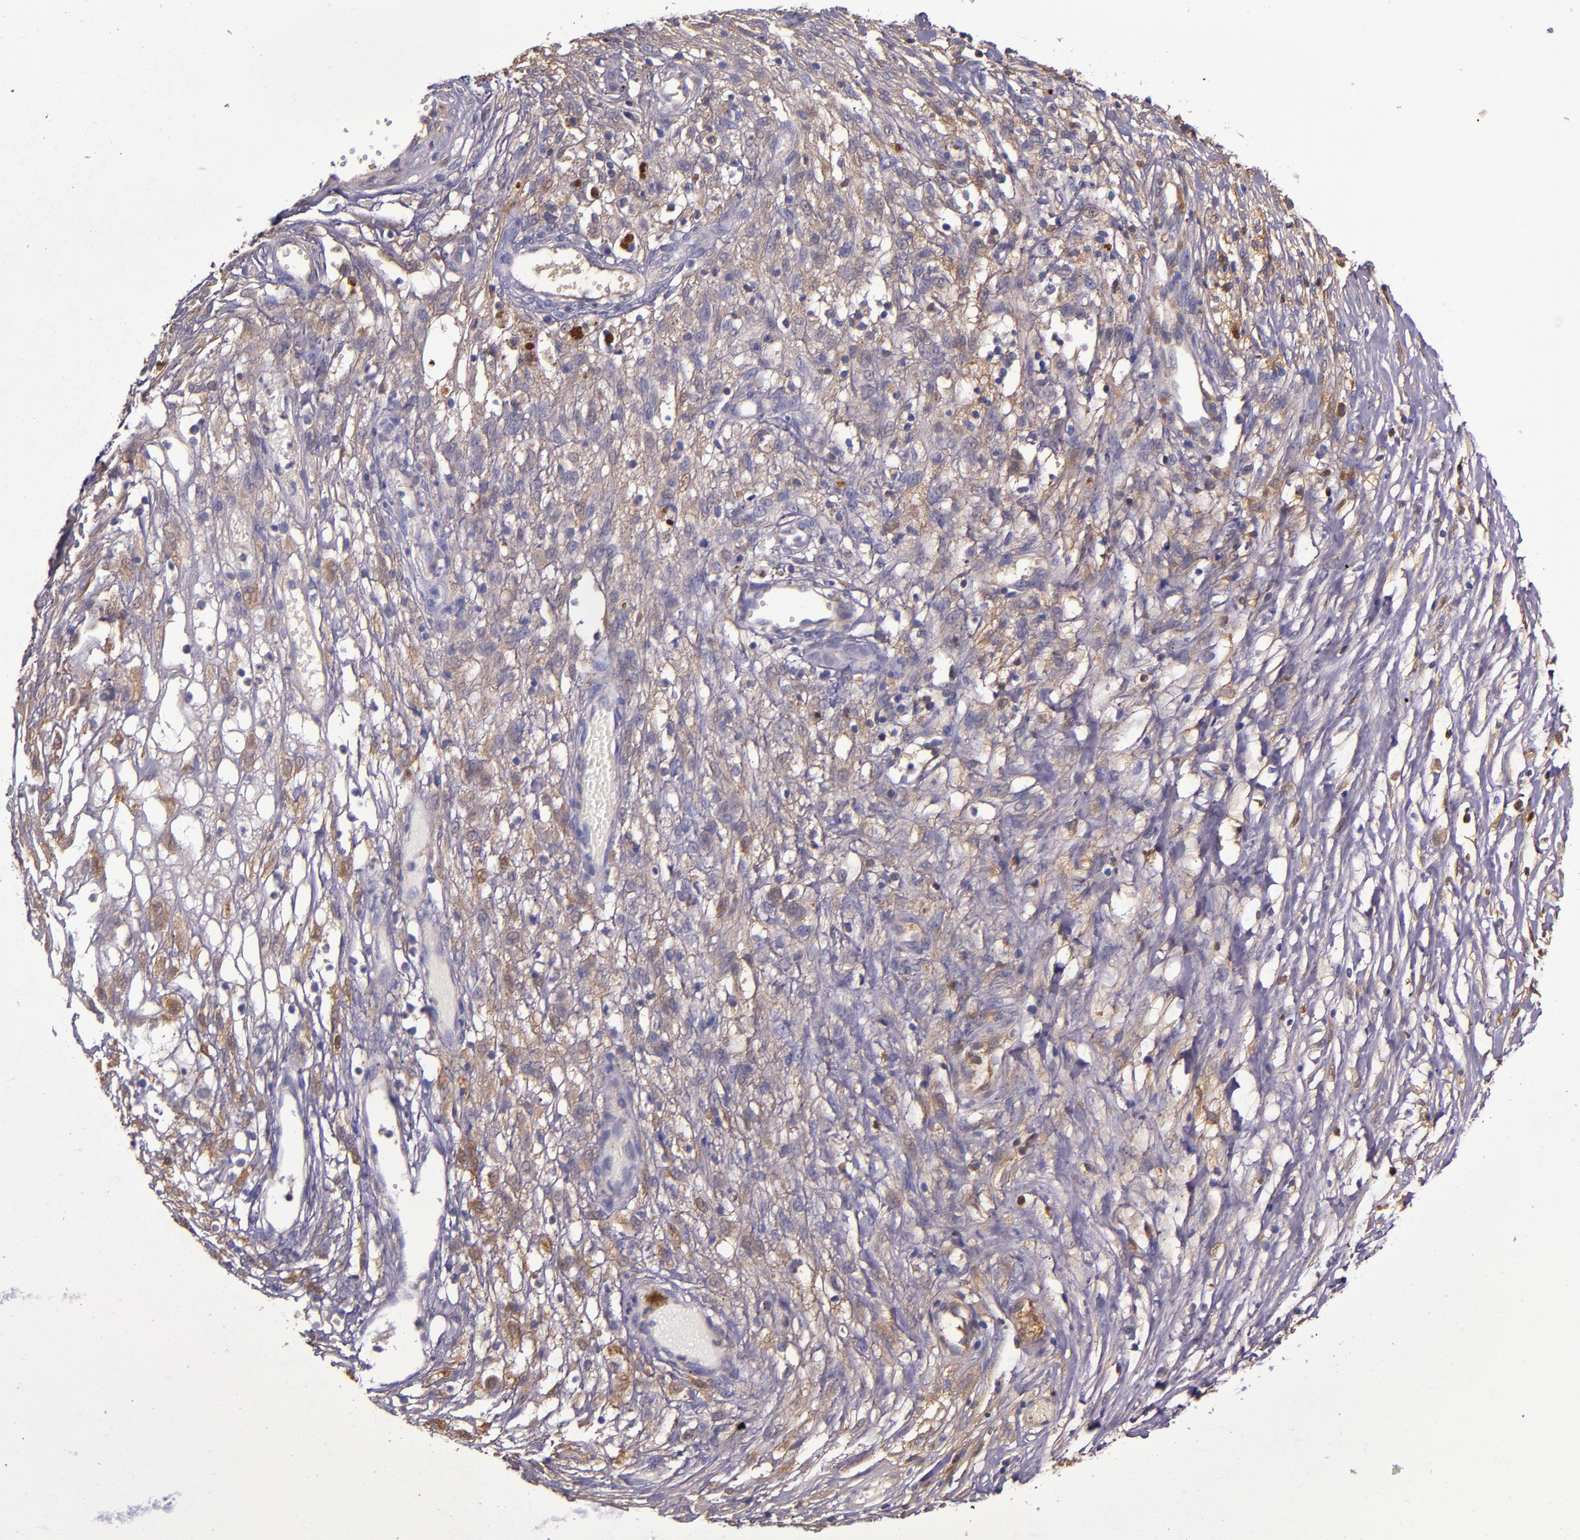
{"staining": {"intensity": "weak", "quantity": ">75%", "location": "cytoplasmic/membranous"}, "tissue": "ovarian cancer", "cell_type": "Tumor cells", "image_type": "cancer", "snomed": [{"axis": "morphology", "description": "Carcinoma, endometroid"}, {"axis": "topography", "description": "Ovary"}], "caption": "Immunohistochemistry (DAB (3,3'-diaminobenzidine)) staining of ovarian endometroid carcinoma displays weak cytoplasmic/membranous protein staining in approximately >75% of tumor cells. (DAB IHC, brown staining for protein, blue staining for nuclei).", "gene": "CLEC3B", "patient": {"sex": "female", "age": 42}}